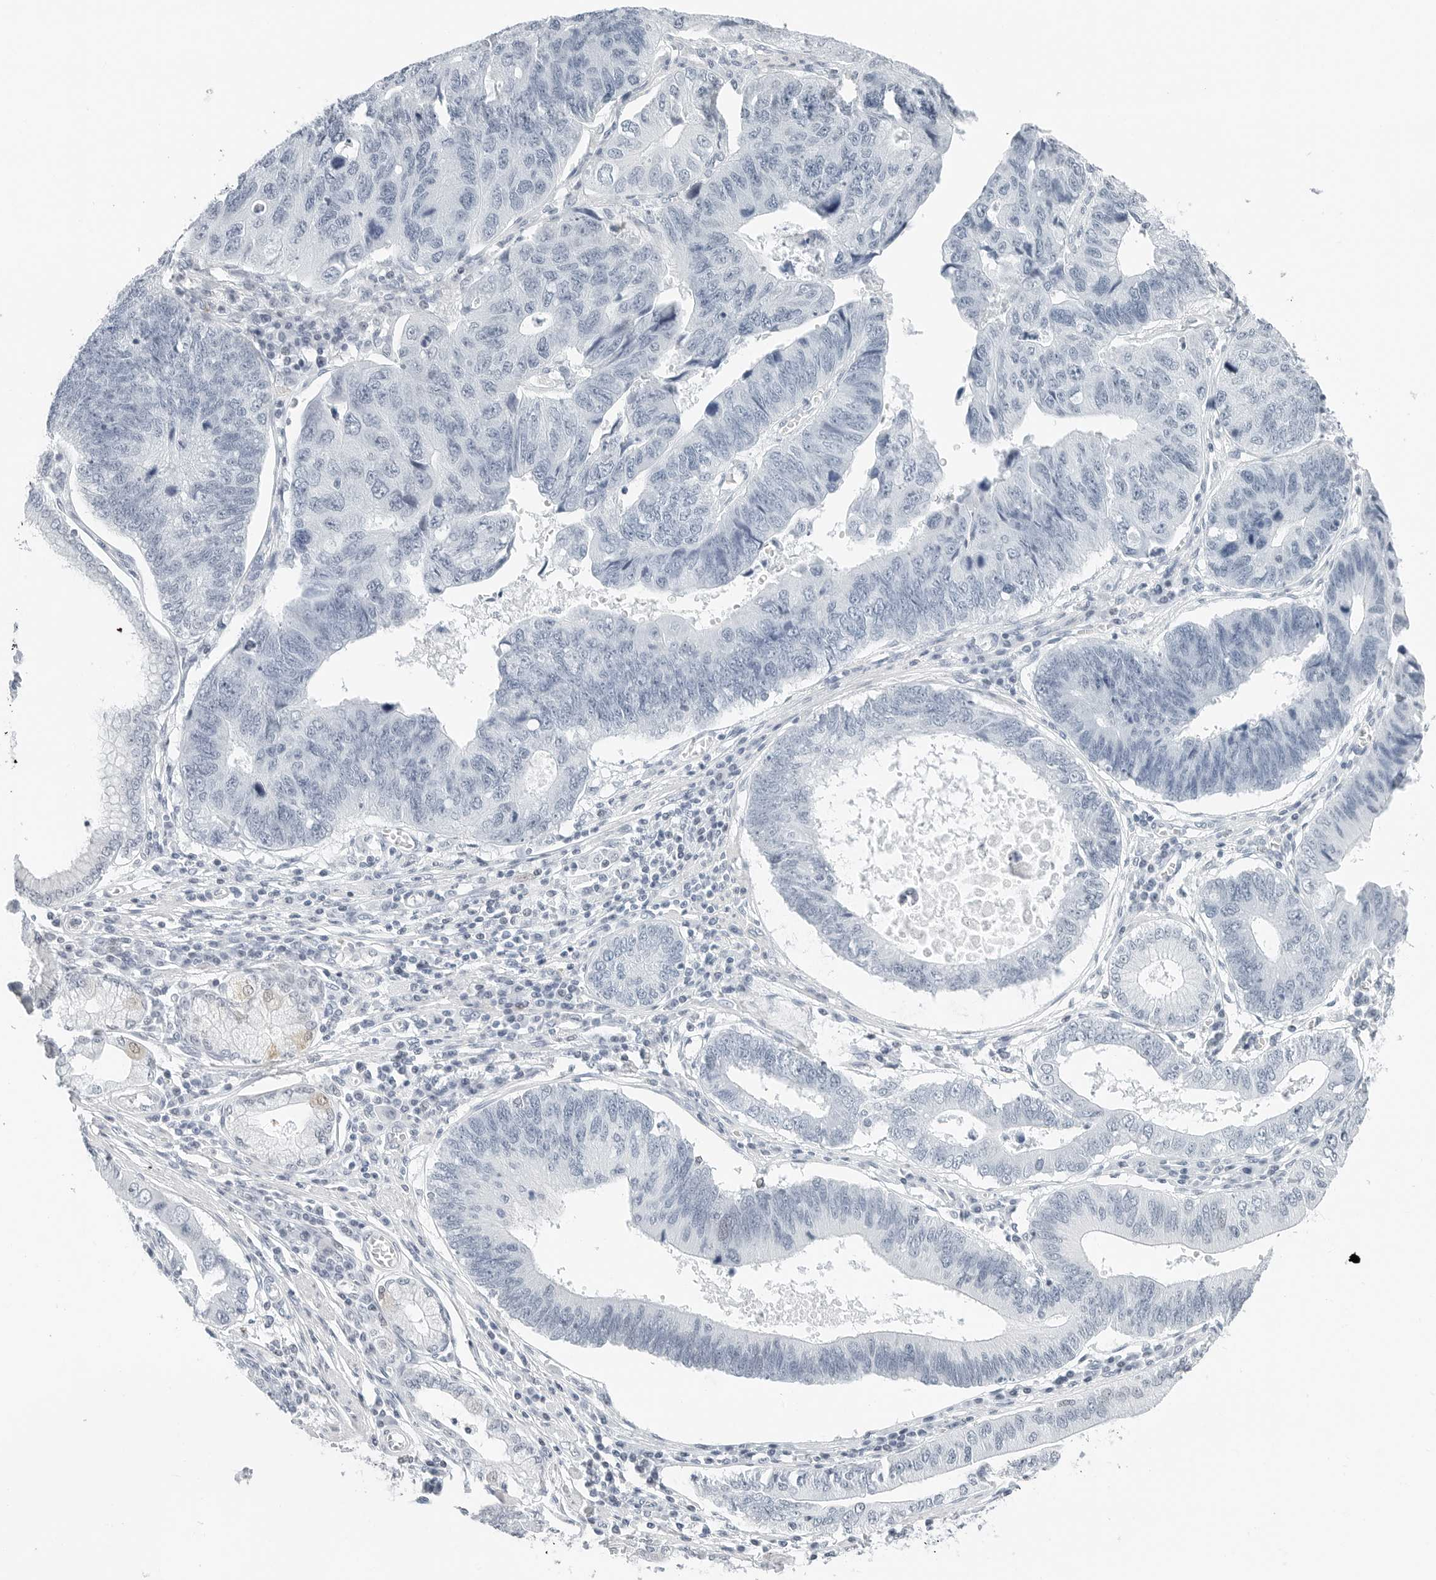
{"staining": {"intensity": "weak", "quantity": "<25%", "location": "nuclear"}, "tissue": "stomach cancer", "cell_type": "Tumor cells", "image_type": "cancer", "snomed": [{"axis": "morphology", "description": "Adenocarcinoma, NOS"}, {"axis": "topography", "description": "Stomach"}], "caption": "Human stomach cancer (adenocarcinoma) stained for a protein using immunohistochemistry shows no positivity in tumor cells.", "gene": "NTMT2", "patient": {"sex": "male", "age": 59}}